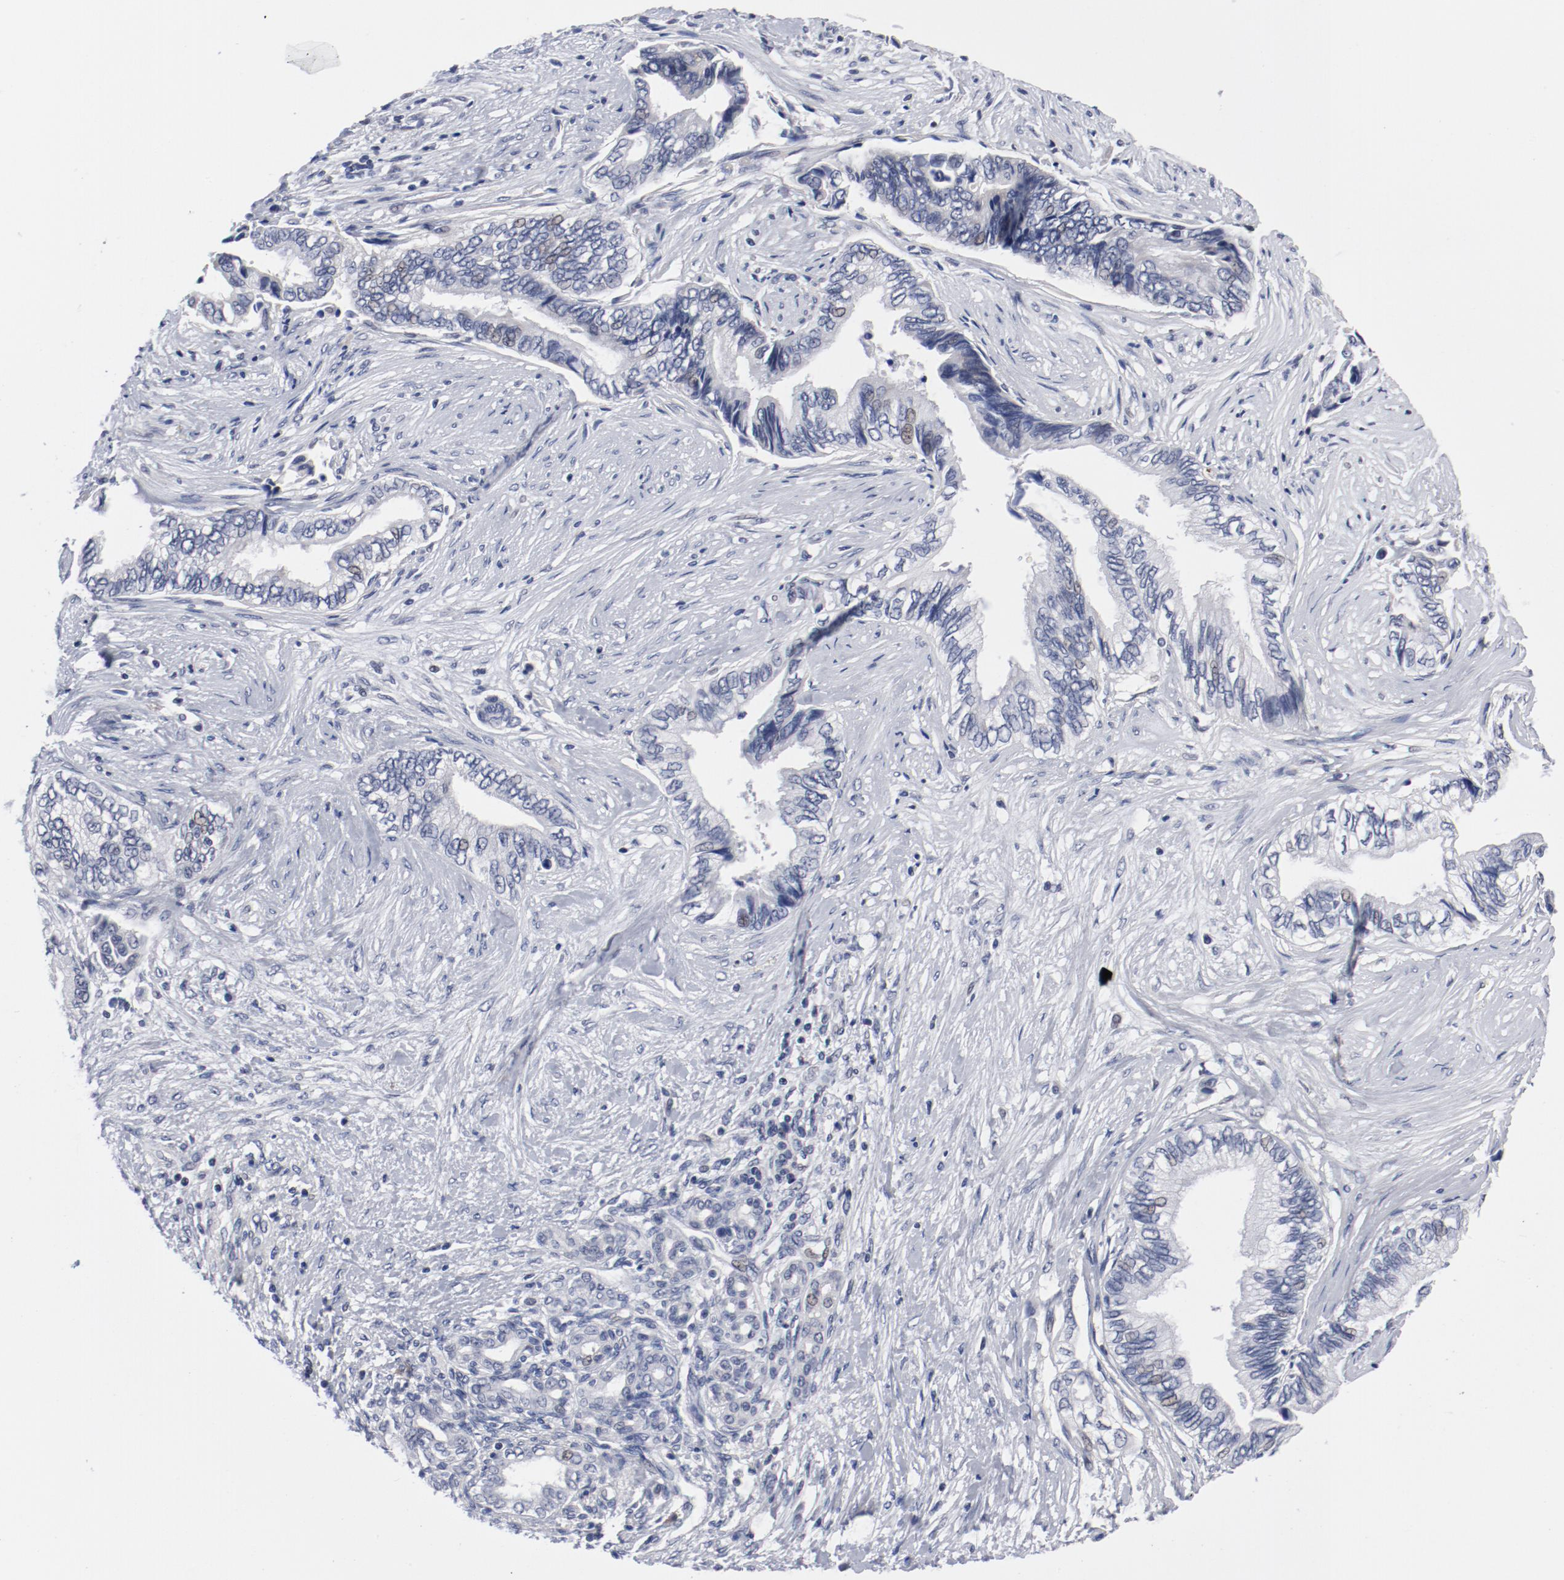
{"staining": {"intensity": "negative", "quantity": "none", "location": "none"}, "tissue": "pancreatic cancer", "cell_type": "Tumor cells", "image_type": "cancer", "snomed": [{"axis": "morphology", "description": "Adenocarcinoma, NOS"}, {"axis": "topography", "description": "Pancreas"}], "caption": "IHC of human adenocarcinoma (pancreatic) reveals no staining in tumor cells.", "gene": "KCNK13", "patient": {"sex": "female", "age": 66}}